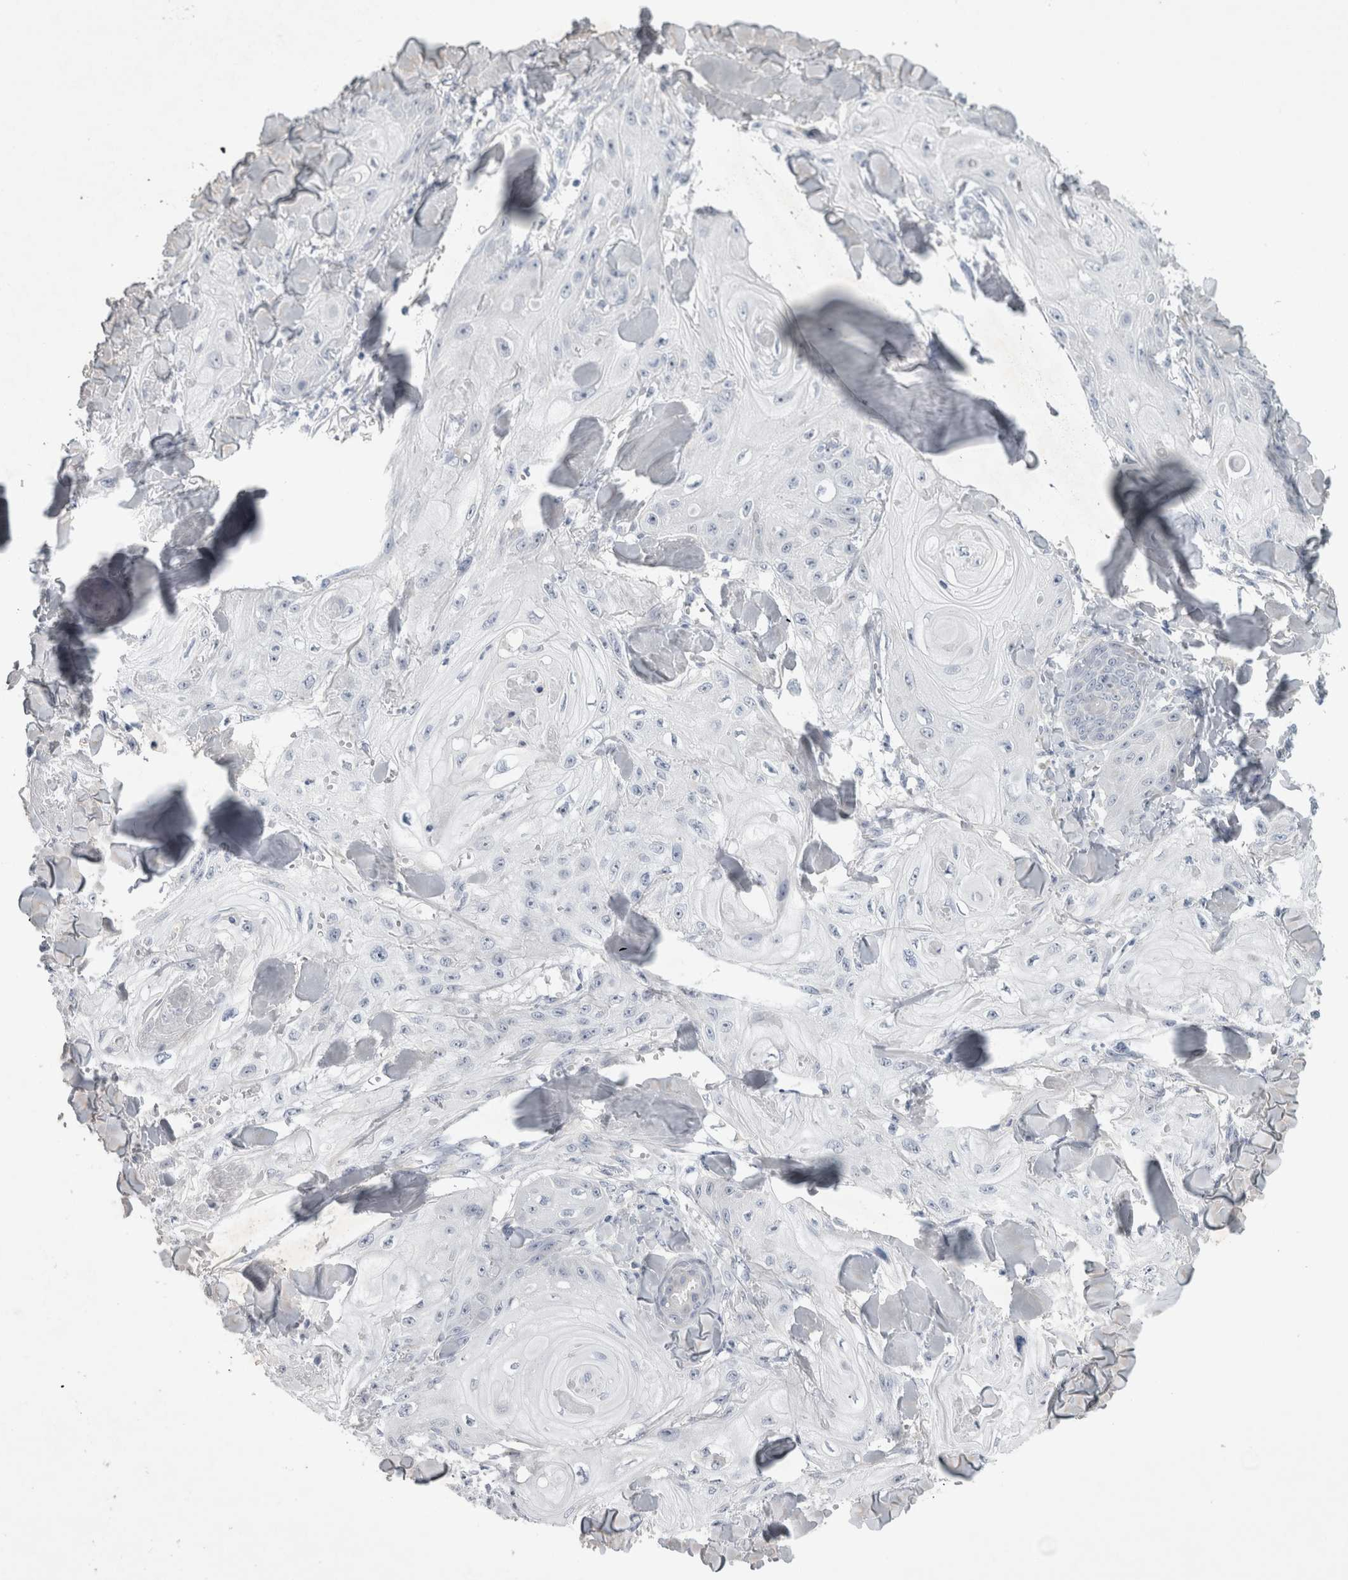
{"staining": {"intensity": "negative", "quantity": "none", "location": "none"}, "tissue": "skin cancer", "cell_type": "Tumor cells", "image_type": "cancer", "snomed": [{"axis": "morphology", "description": "Squamous cell carcinoma, NOS"}, {"axis": "topography", "description": "Skin"}], "caption": "High power microscopy image of an immunohistochemistry histopathology image of skin squamous cell carcinoma, revealing no significant staining in tumor cells. (DAB (3,3'-diaminobenzidine) IHC, high magnification).", "gene": "FXYD7", "patient": {"sex": "male", "age": 74}}